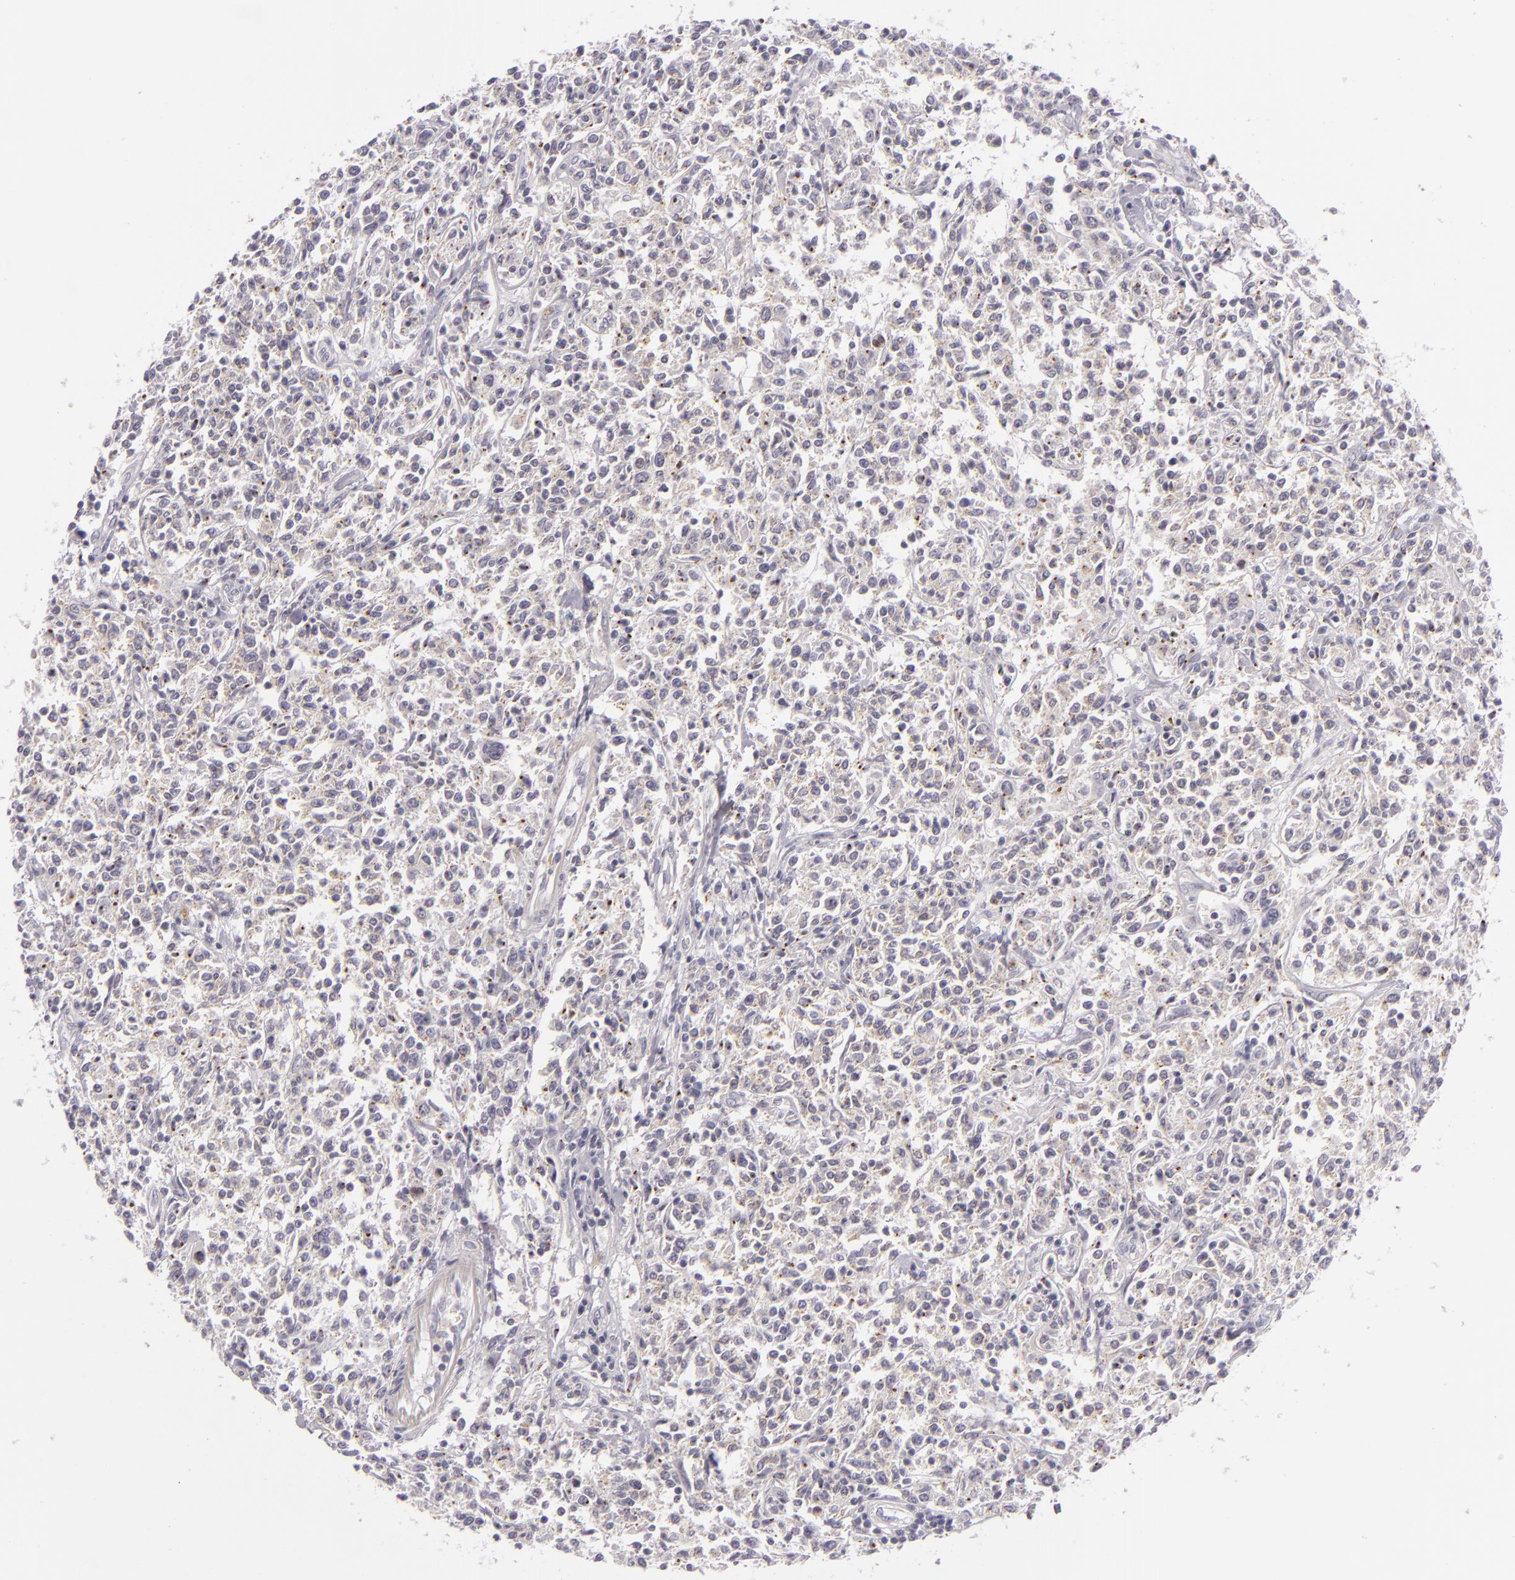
{"staining": {"intensity": "negative", "quantity": "none", "location": "none"}, "tissue": "lymphoma", "cell_type": "Tumor cells", "image_type": "cancer", "snomed": [{"axis": "morphology", "description": "Malignant lymphoma, non-Hodgkin's type, Low grade"}, {"axis": "topography", "description": "Small intestine"}], "caption": "The photomicrograph displays no staining of tumor cells in lymphoma. (DAB (3,3'-diaminobenzidine) IHC, high magnification).", "gene": "FAM181A", "patient": {"sex": "female", "age": 59}}